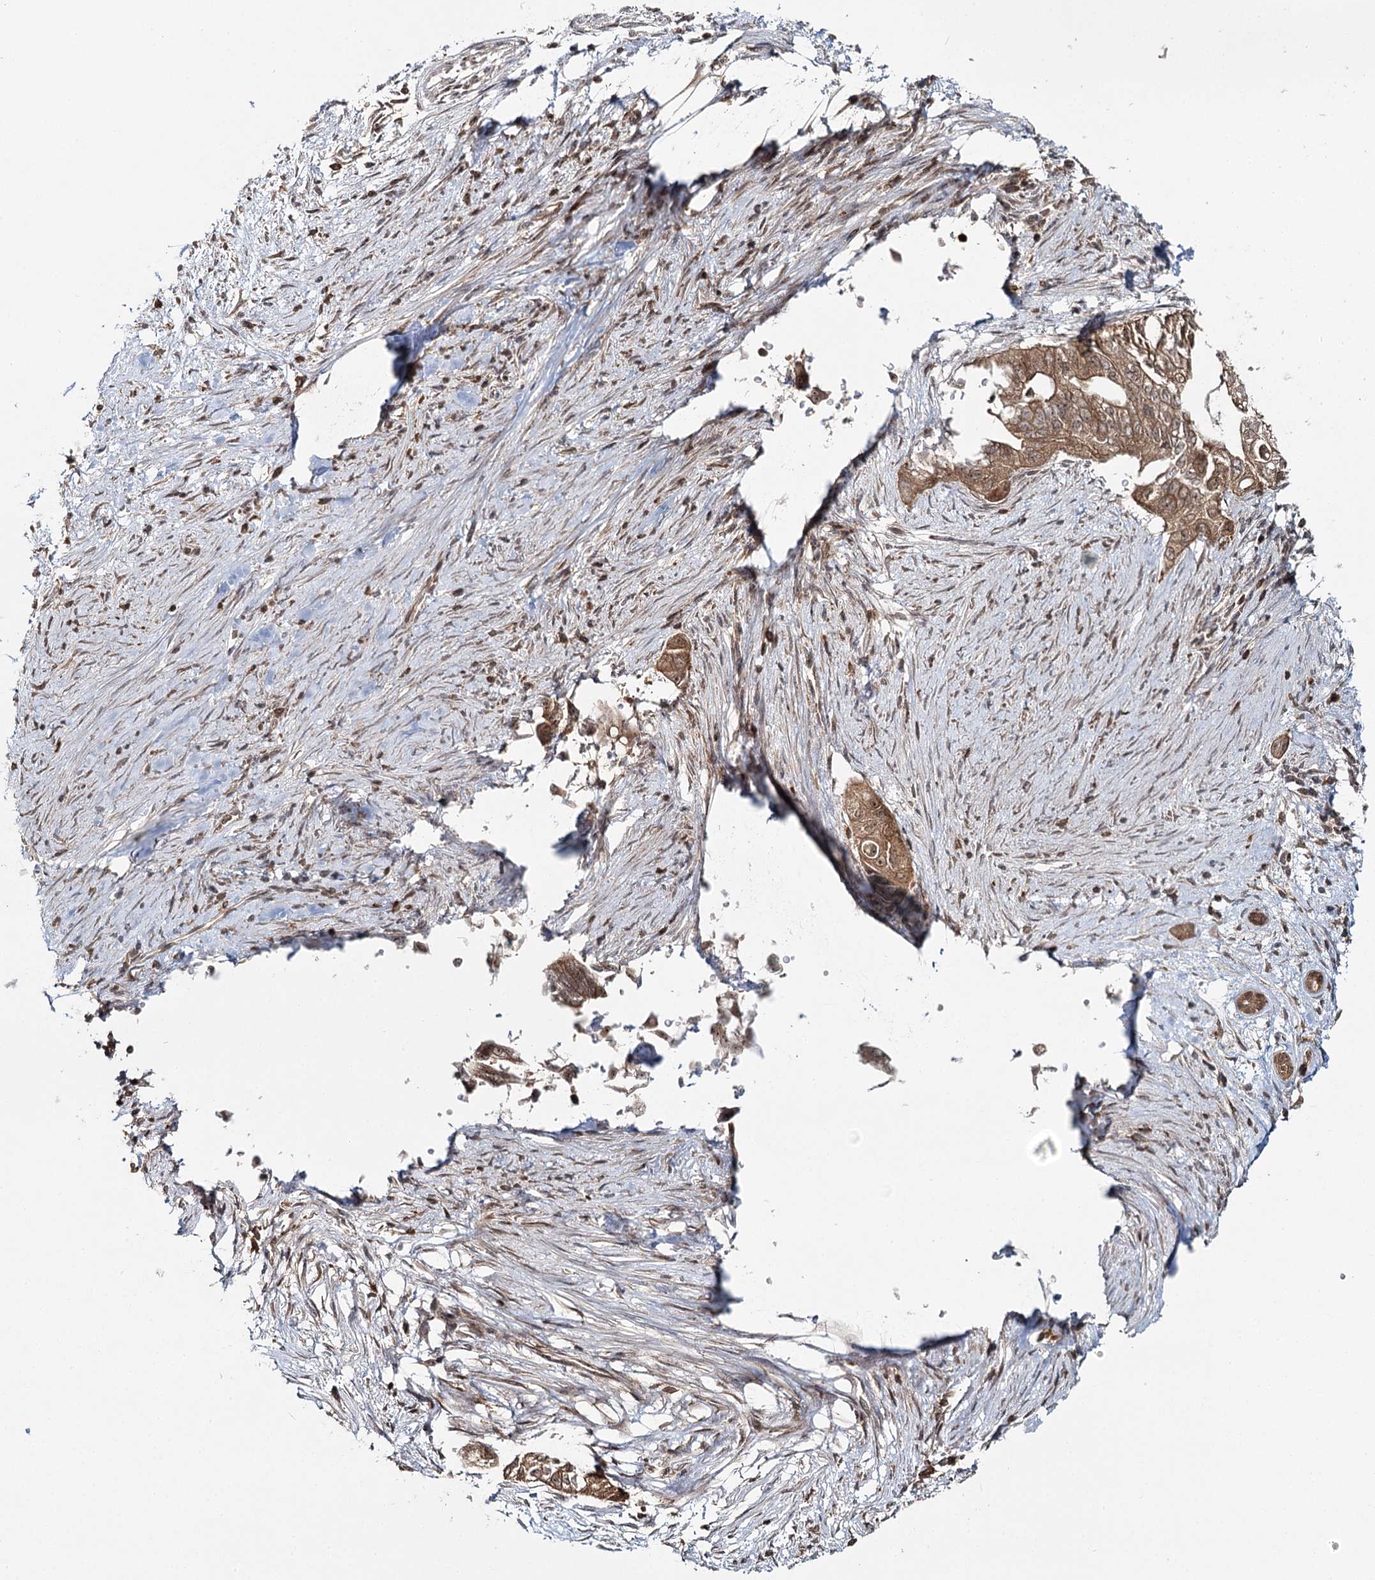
{"staining": {"intensity": "moderate", "quantity": ">75%", "location": "cytoplasmic/membranous"}, "tissue": "pancreatic cancer", "cell_type": "Tumor cells", "image_type": "cancer", "snomed": [{"axis": "morphology", "description": "Adenocarcinoma, NOS"}, {"axis": "topography", "description": "Pancreas"}], "caption": "Brown immunohistochemical staining in adenocarcinoma (pancreatic) exhibits moderate cytoplasmic/membranous staining in about >75% of tumor cells.", "gene": "FAM120B", "patient": {"sex": "male", "age": 72}}